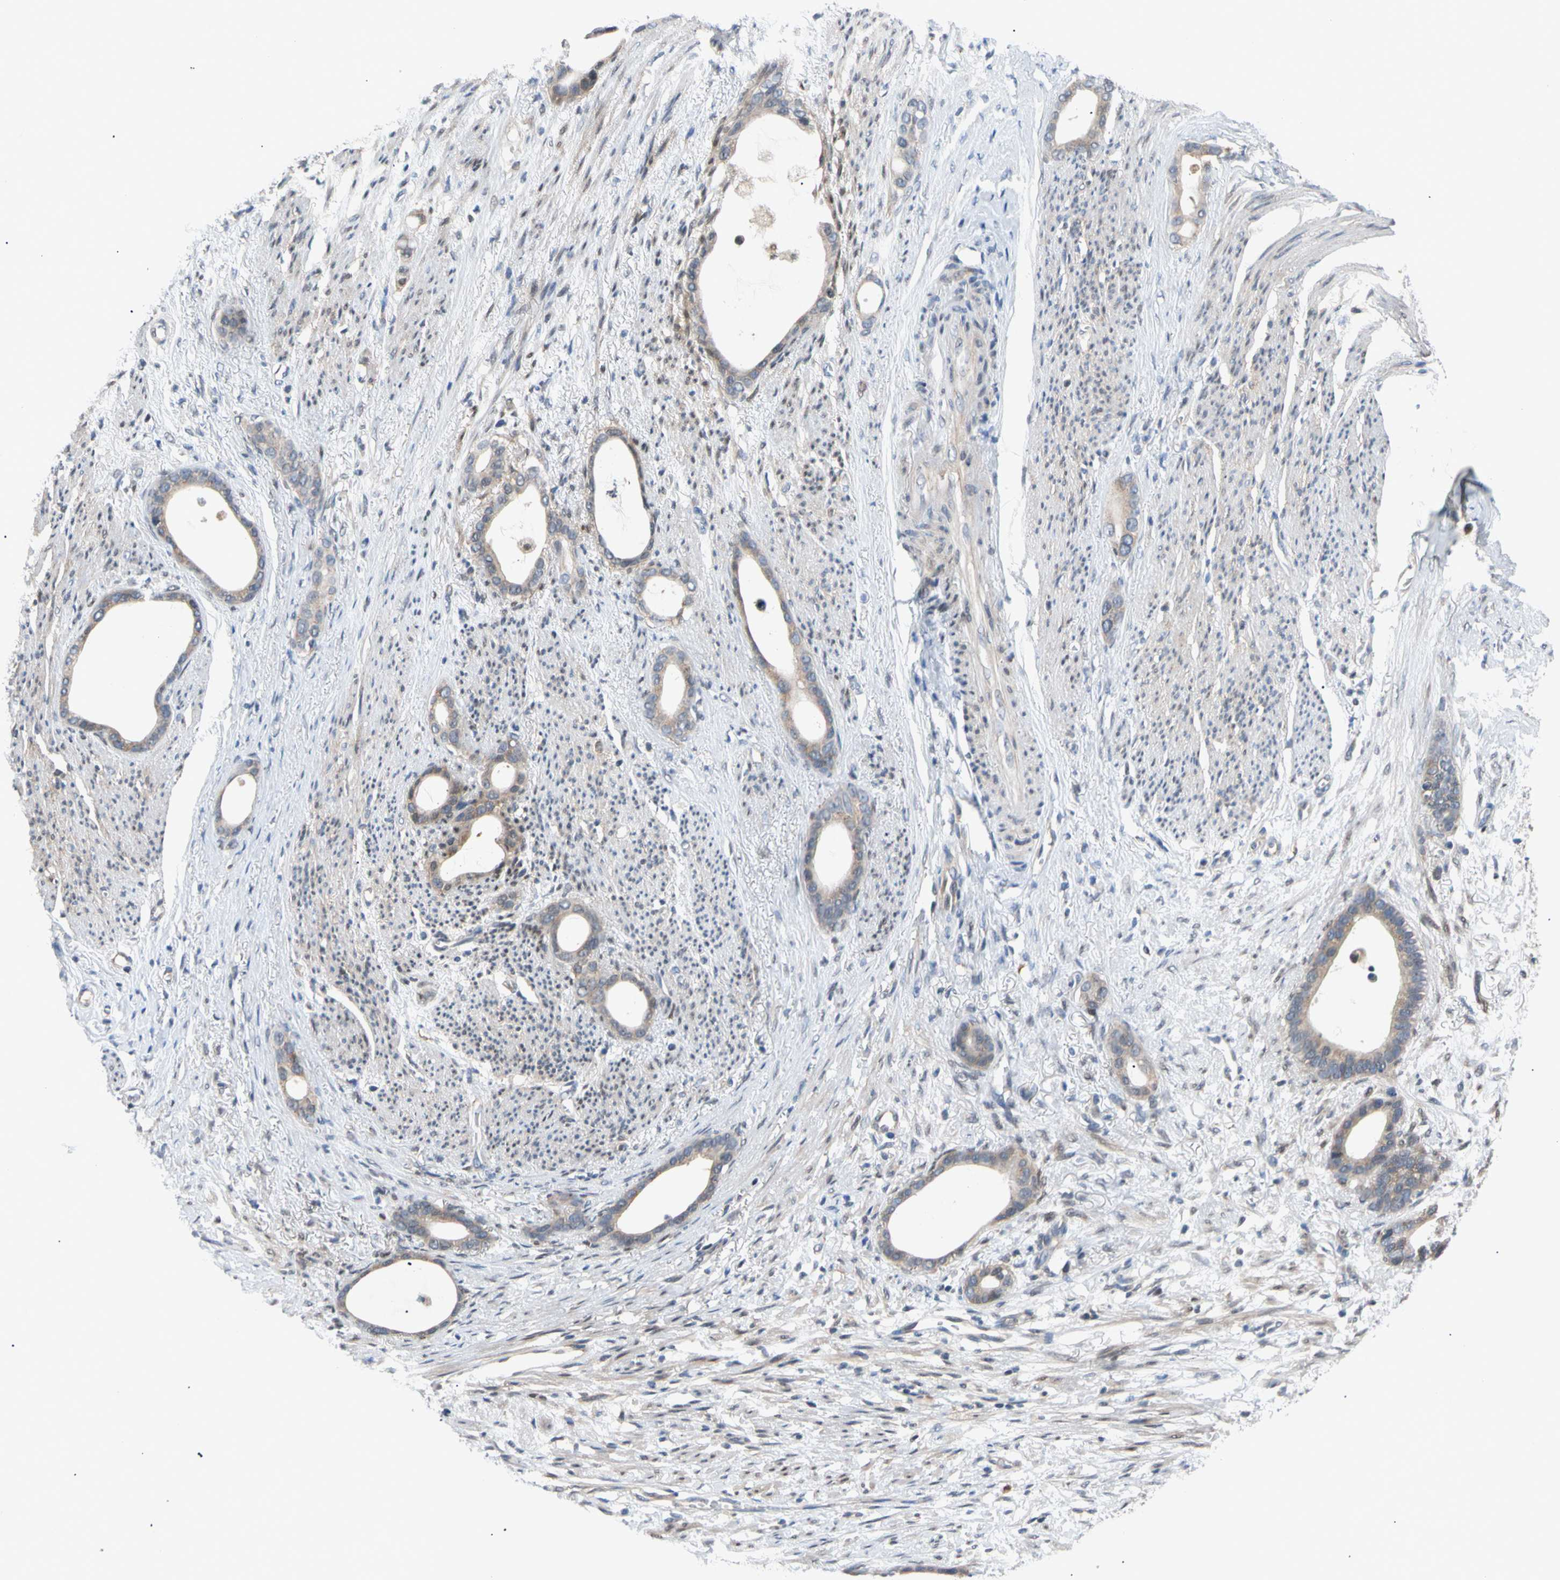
{"staining": {"intensity": "weak", "quantity": "<25%", "location": "cytoplasmic/membranous"}, "tissue": "stomach cancer", "cell_type": "Tumor cells", "image_type": "cancer", "snomed": [{"axis": "morphology", "description": "Adenocarcinoma, NOS"}, {"axis": "topography", "description": "Stomach"}], "caption": "DAB (3,3'-diaminobenzidine) immunohistochemical staining of stomach cancer reveals no significant positivity in tumor cells.", "gene": "SEC23B", "patient": {"sex": "female", "age": 75}}